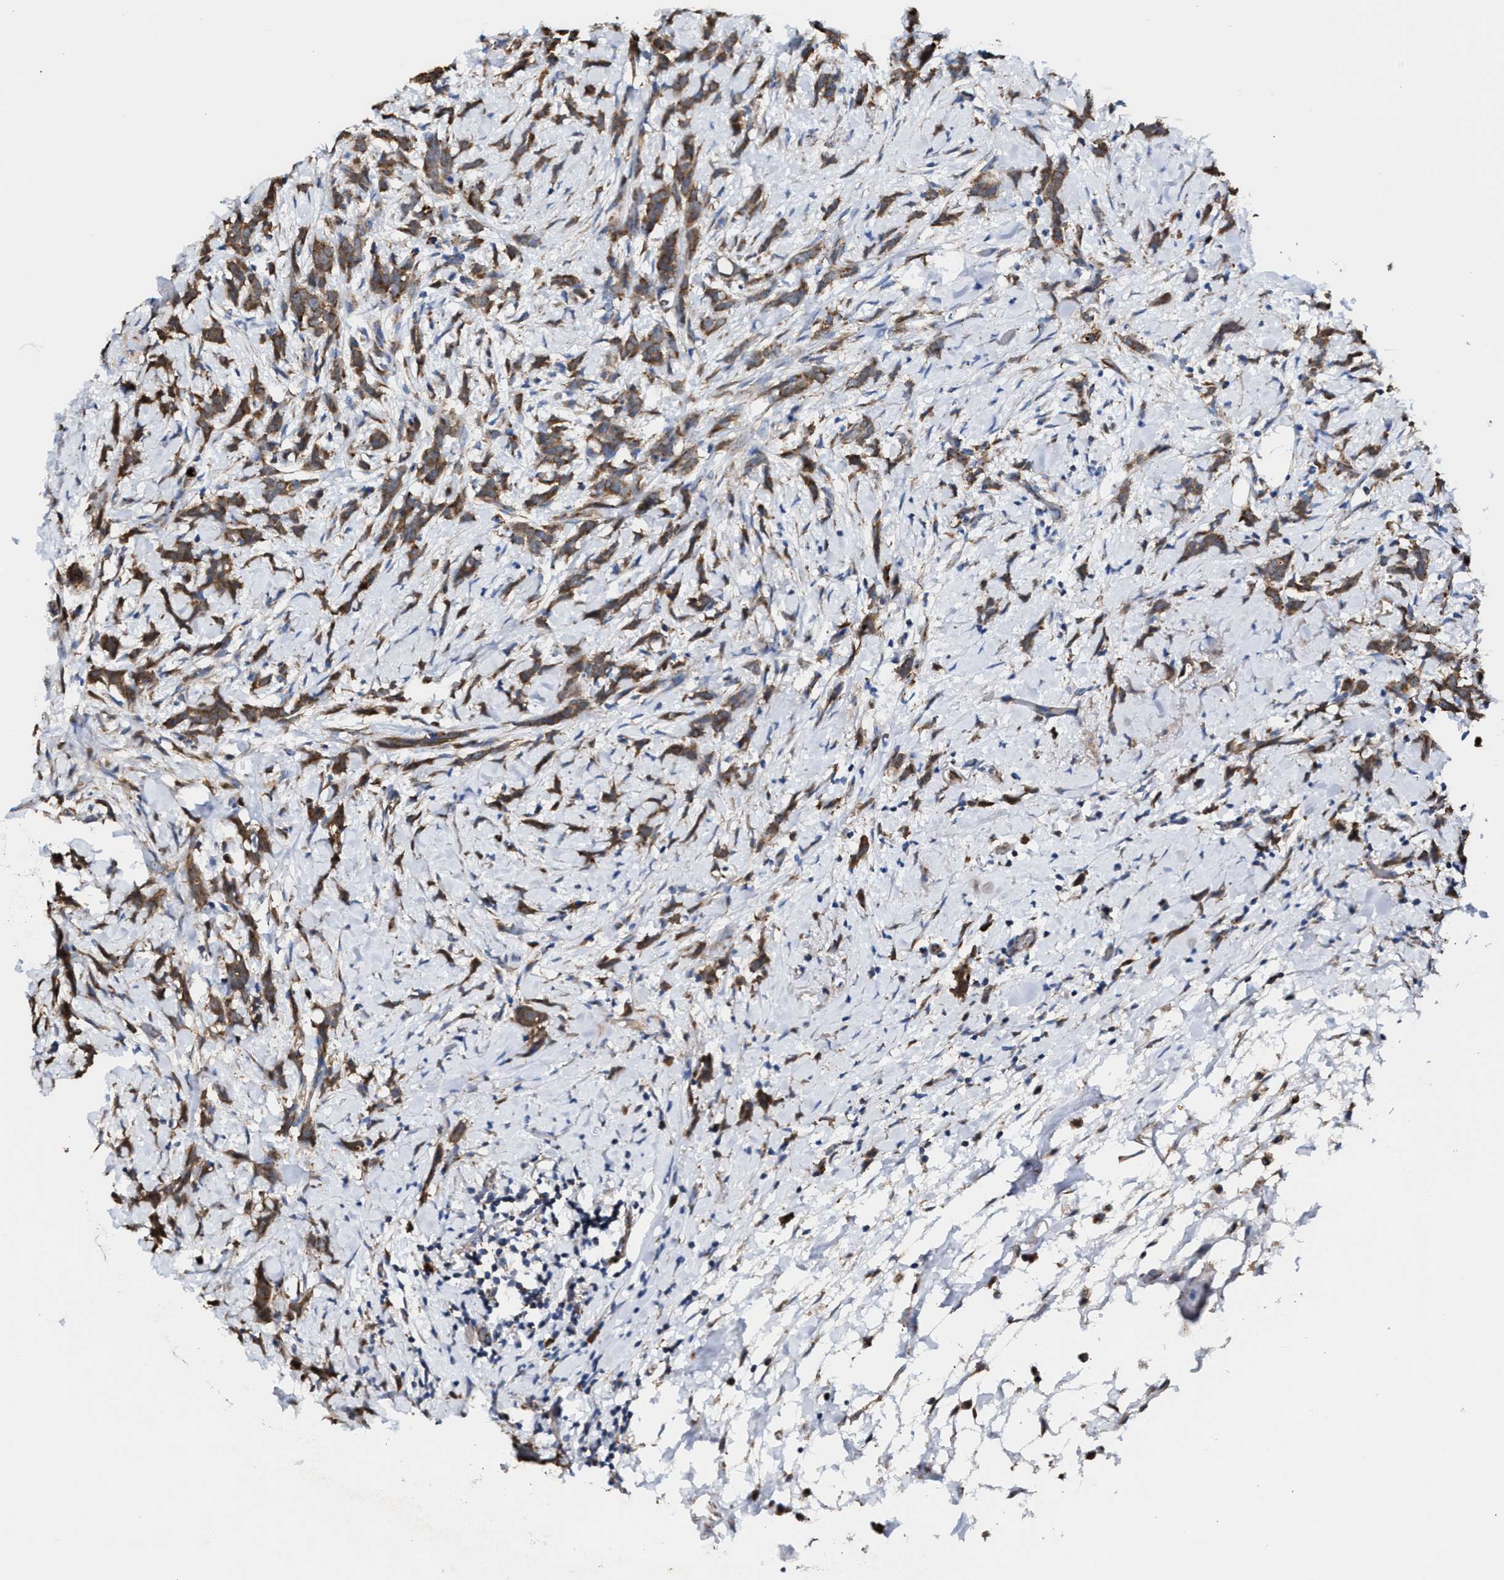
{"staining": {"intensity": "moderate", "quantity": ">75%", "location": "cytoplasmic/membranous"}, "tissue": "breast cancer", "cell_type": "Tumor cells", "image_type": "cancer", "snomed": [{"axis": "morphology", "description": "Lobular carcinoma, in situ"}, {"axis": "morphology", "description": "Lobular carcinoma"}, {"axis": "topography", "description": "Breast"}], "caption": "A micrograph of human breast lobular carcinoma stained for a protein demonstrates moderate cytoplasmic/membranous brown staining in tumor cells. Nuclei are stained in blue.", "gene": "MECR", "patient": {"sex": "female", "age": 41}}